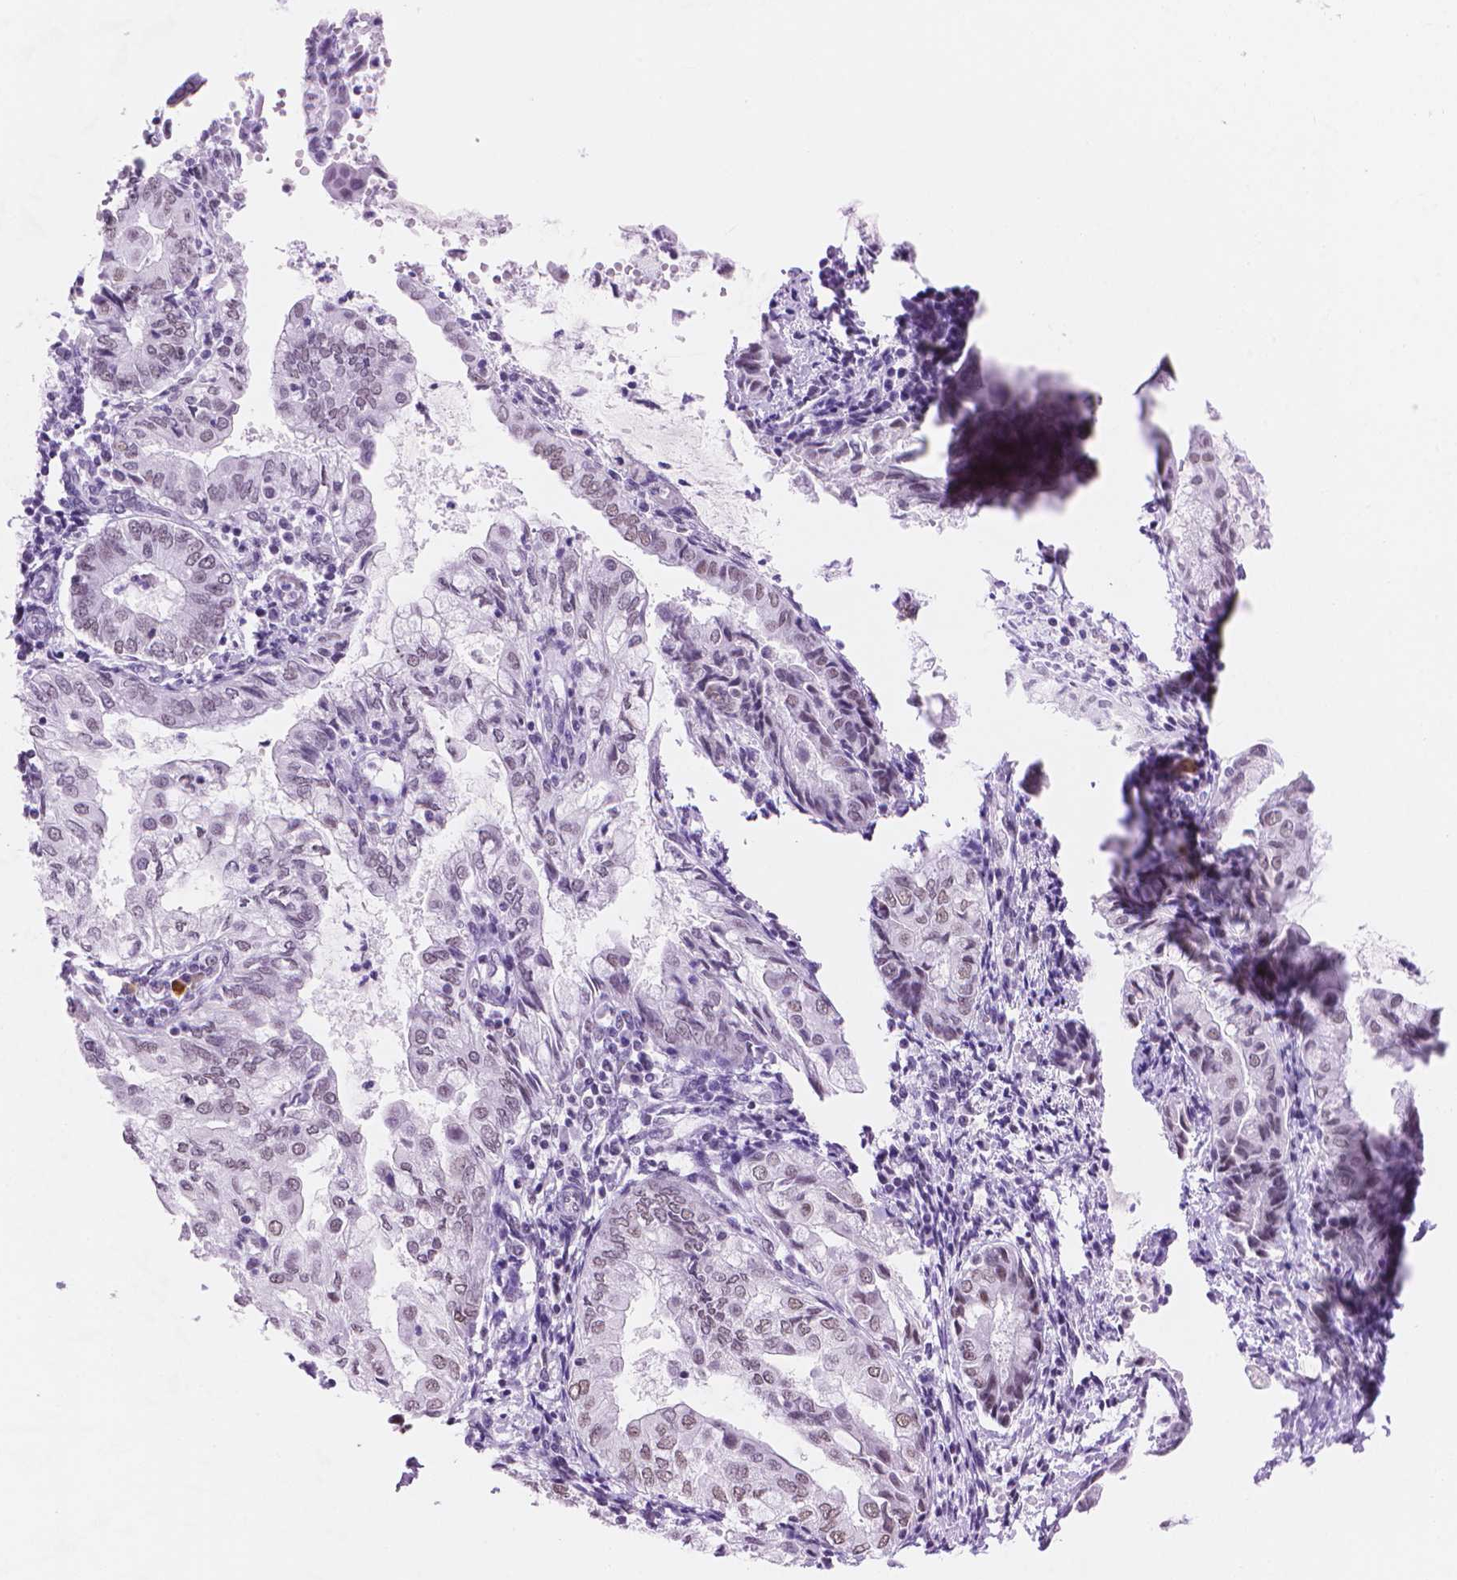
{"staining": {"intensity": "weak", "quantity": "<25%", "location": "nuclear"}, "tissue": "endometrial cancer", "cell_type": "Tumor cells", "image_type": "cancer", "snomed": [{"axis": "morphology", "description": "Adenocarcinoma, NOS"}, {"axis": "topography", "description": "Endometrium"}], "caption": "Immunohistochemistry micrograph of human endometrial cancer stained for a protein (brown), which shows no positivity in tumor cells.", "gene": "RPA4", "patient": {"sex": "female", "age": 68}}